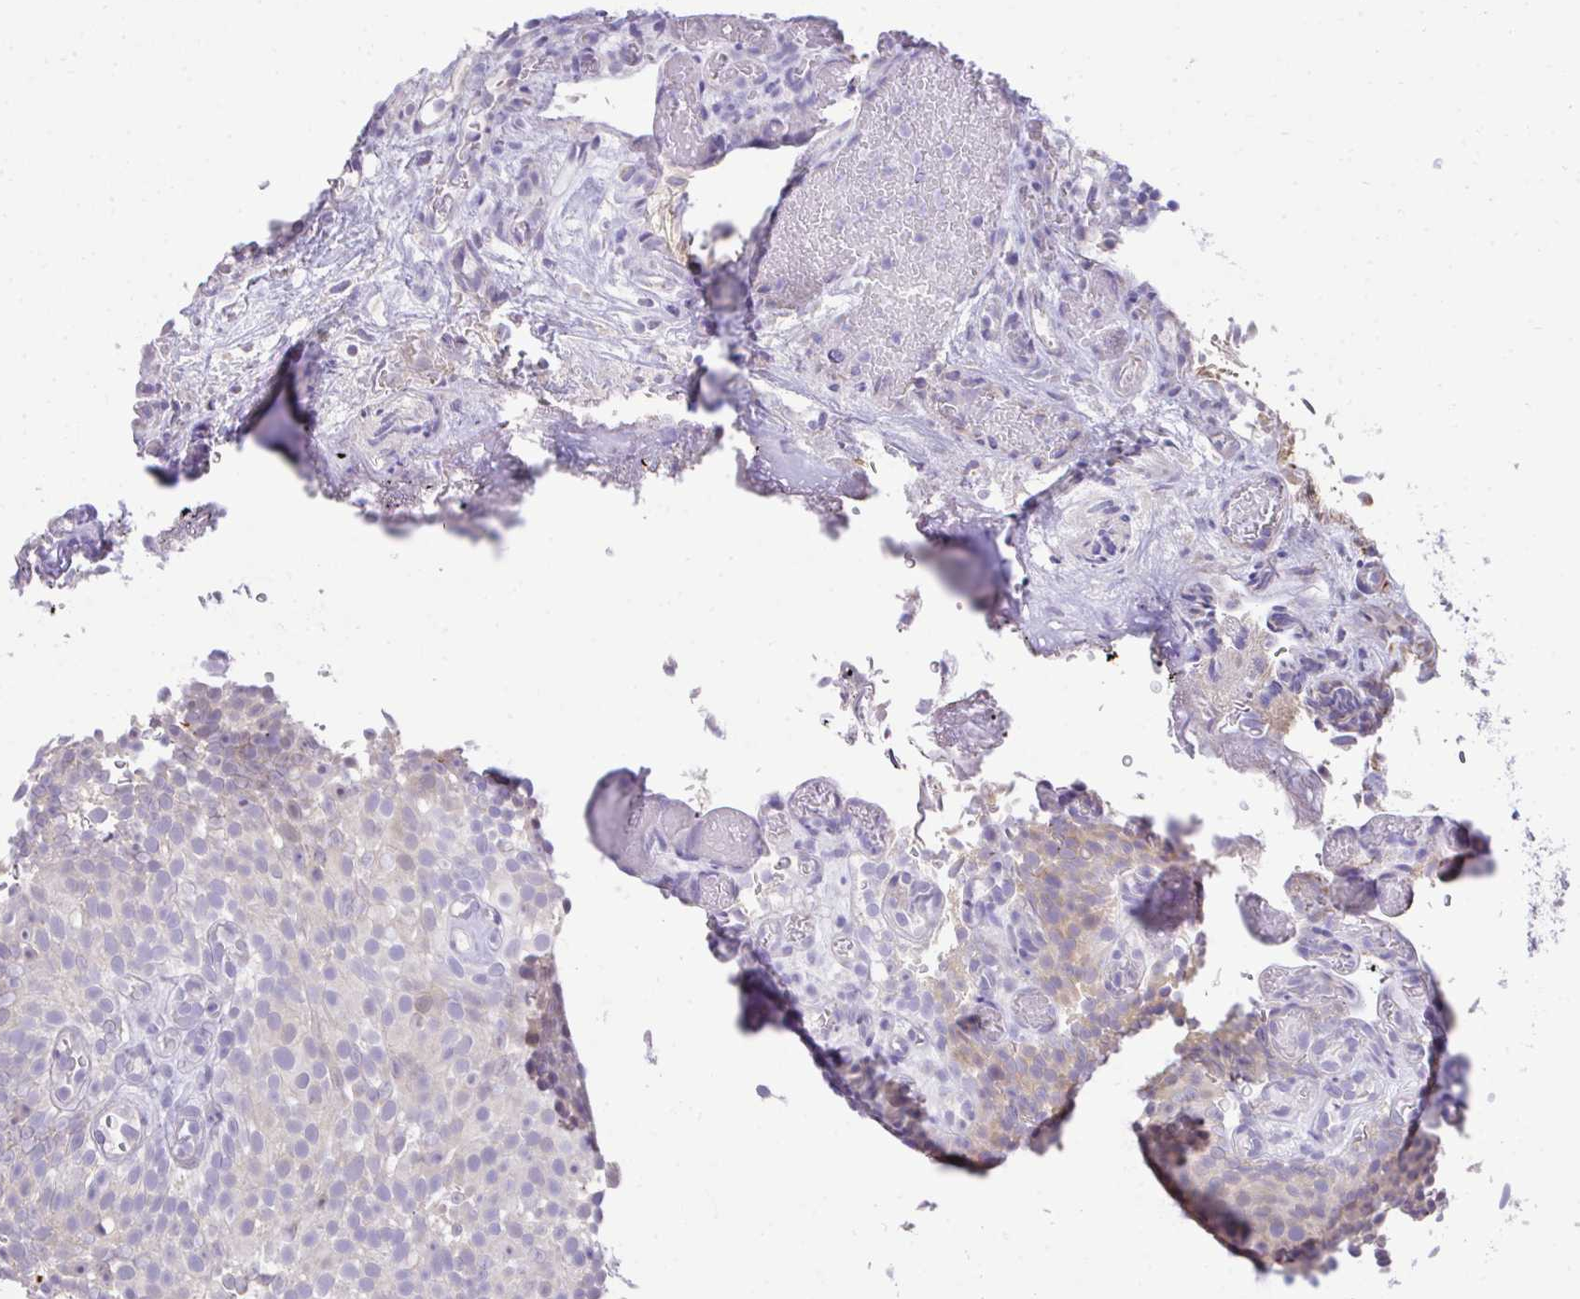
{"staining": {"intensity": "weak", "quantity": "<25%", "location": "nuclear"}, "tissue": "urothelial cancer", "cell_type": "Tumor cells", "image_type": "cancer", "snomed": [{"axis": "morphology", "description": "Urothelial carcinoma, Low grade"}, {"axis": "topography", "description": "Urinary bladder"}], "caption": "High power microscopy micrograph of an immunohistochemistry photomicrograph of urothelial cancer, revealing no significant expression in tumor cells.", "gene": "TMCO5A", "patient": {"sex": "male", "age": 78}}